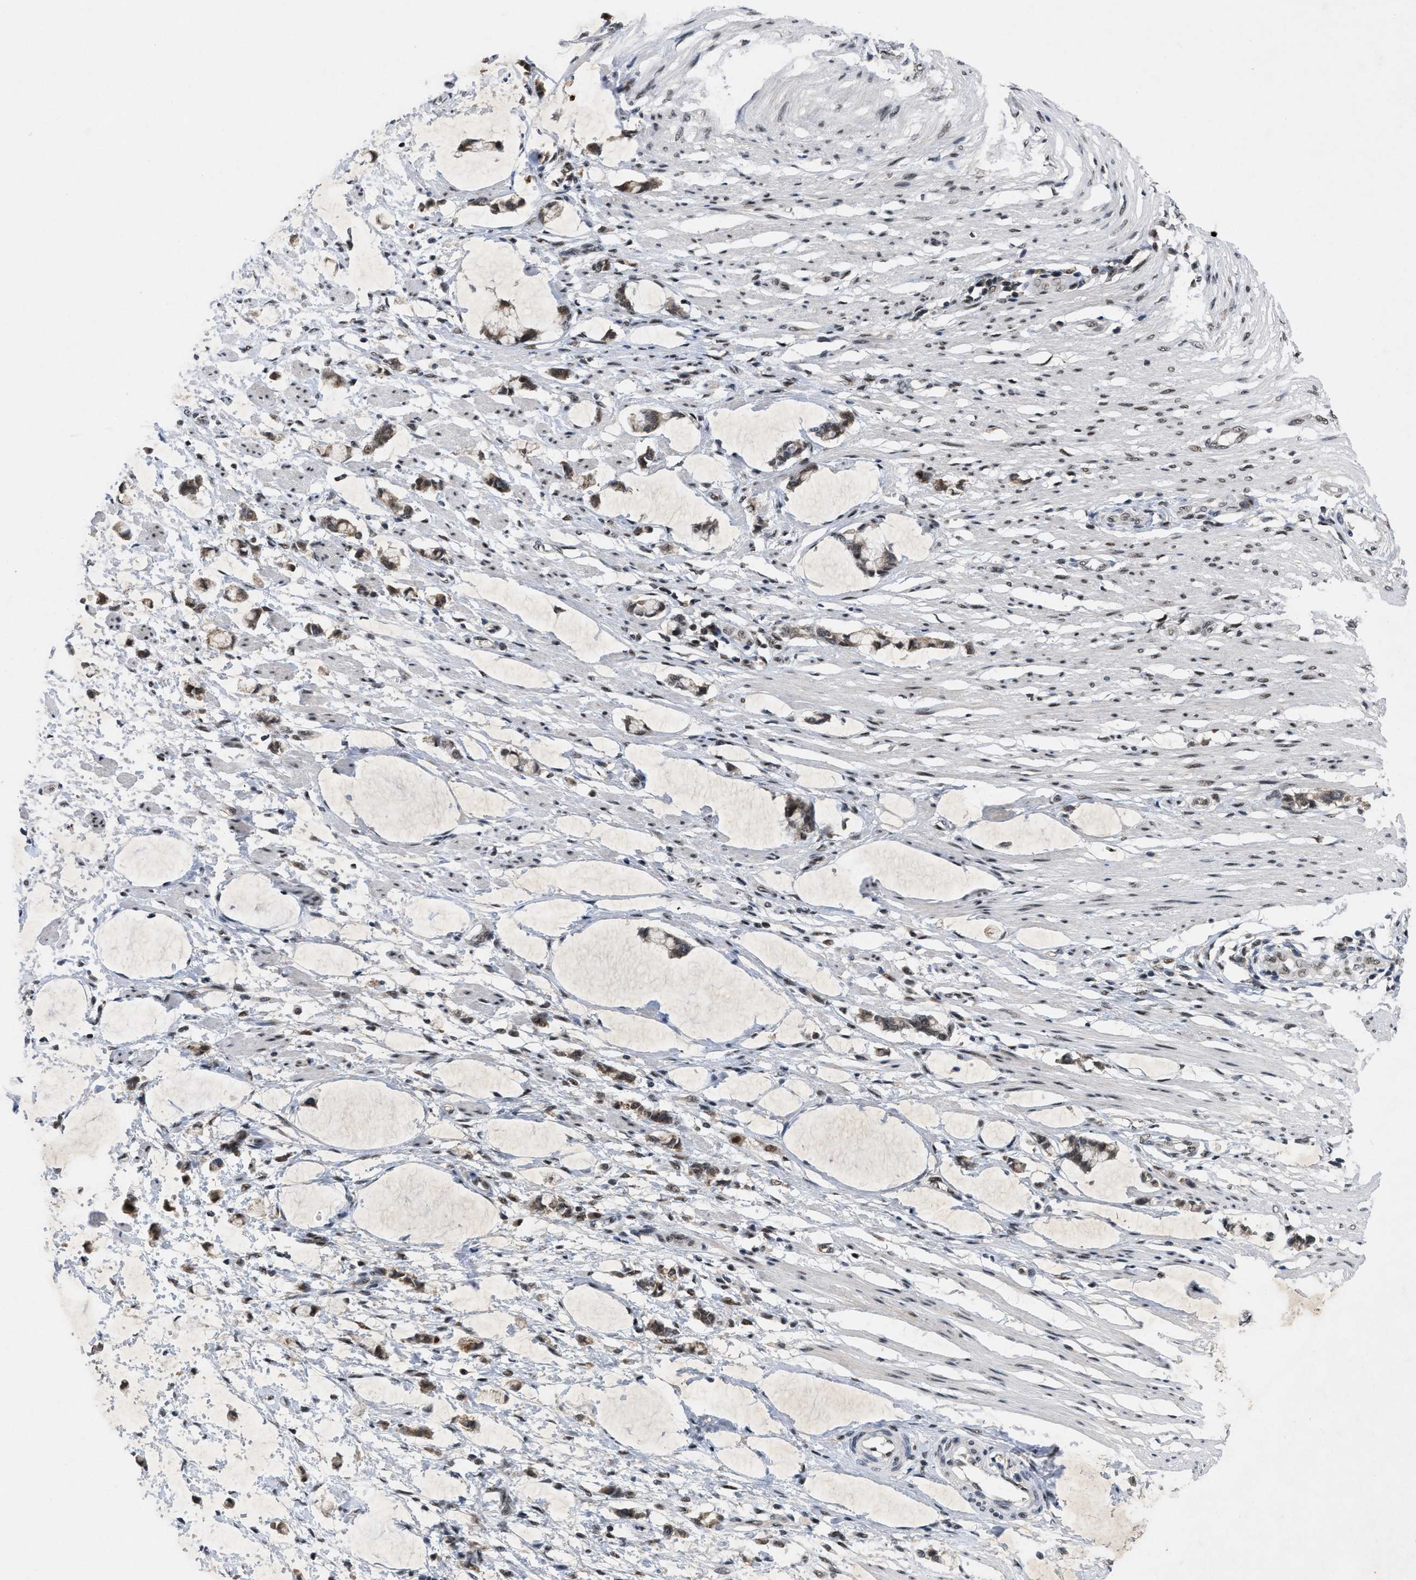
{"staining": {"intensity": "moderate", "quantity": "25%-75%", "location": "nuclear"}, "tissue": "smooth muscle", "cell_type": "Smooth muscle cells", "image_type": "normal", "snomed": [{"axis": "morphology", "description": "Normal tissue, NOS"}, {"axis": "morphology", "description": "Adenocarcinoma, NOS"}, {"axis": "topography", "description": "Smooth muscle"}, {"axis": "topography", "description": "Colon"}], "caption": "This histopathology image displays unremarkable smooth muscle stained with immunohistochemistry (IHC) to label a protein in brown. The nuclear of smooth muscle cells show moderate positivity for the protein. Nuclei are counter-stained blue.", "gene": "ZNF346", "patient": {"sex": "male", "age": 14}}